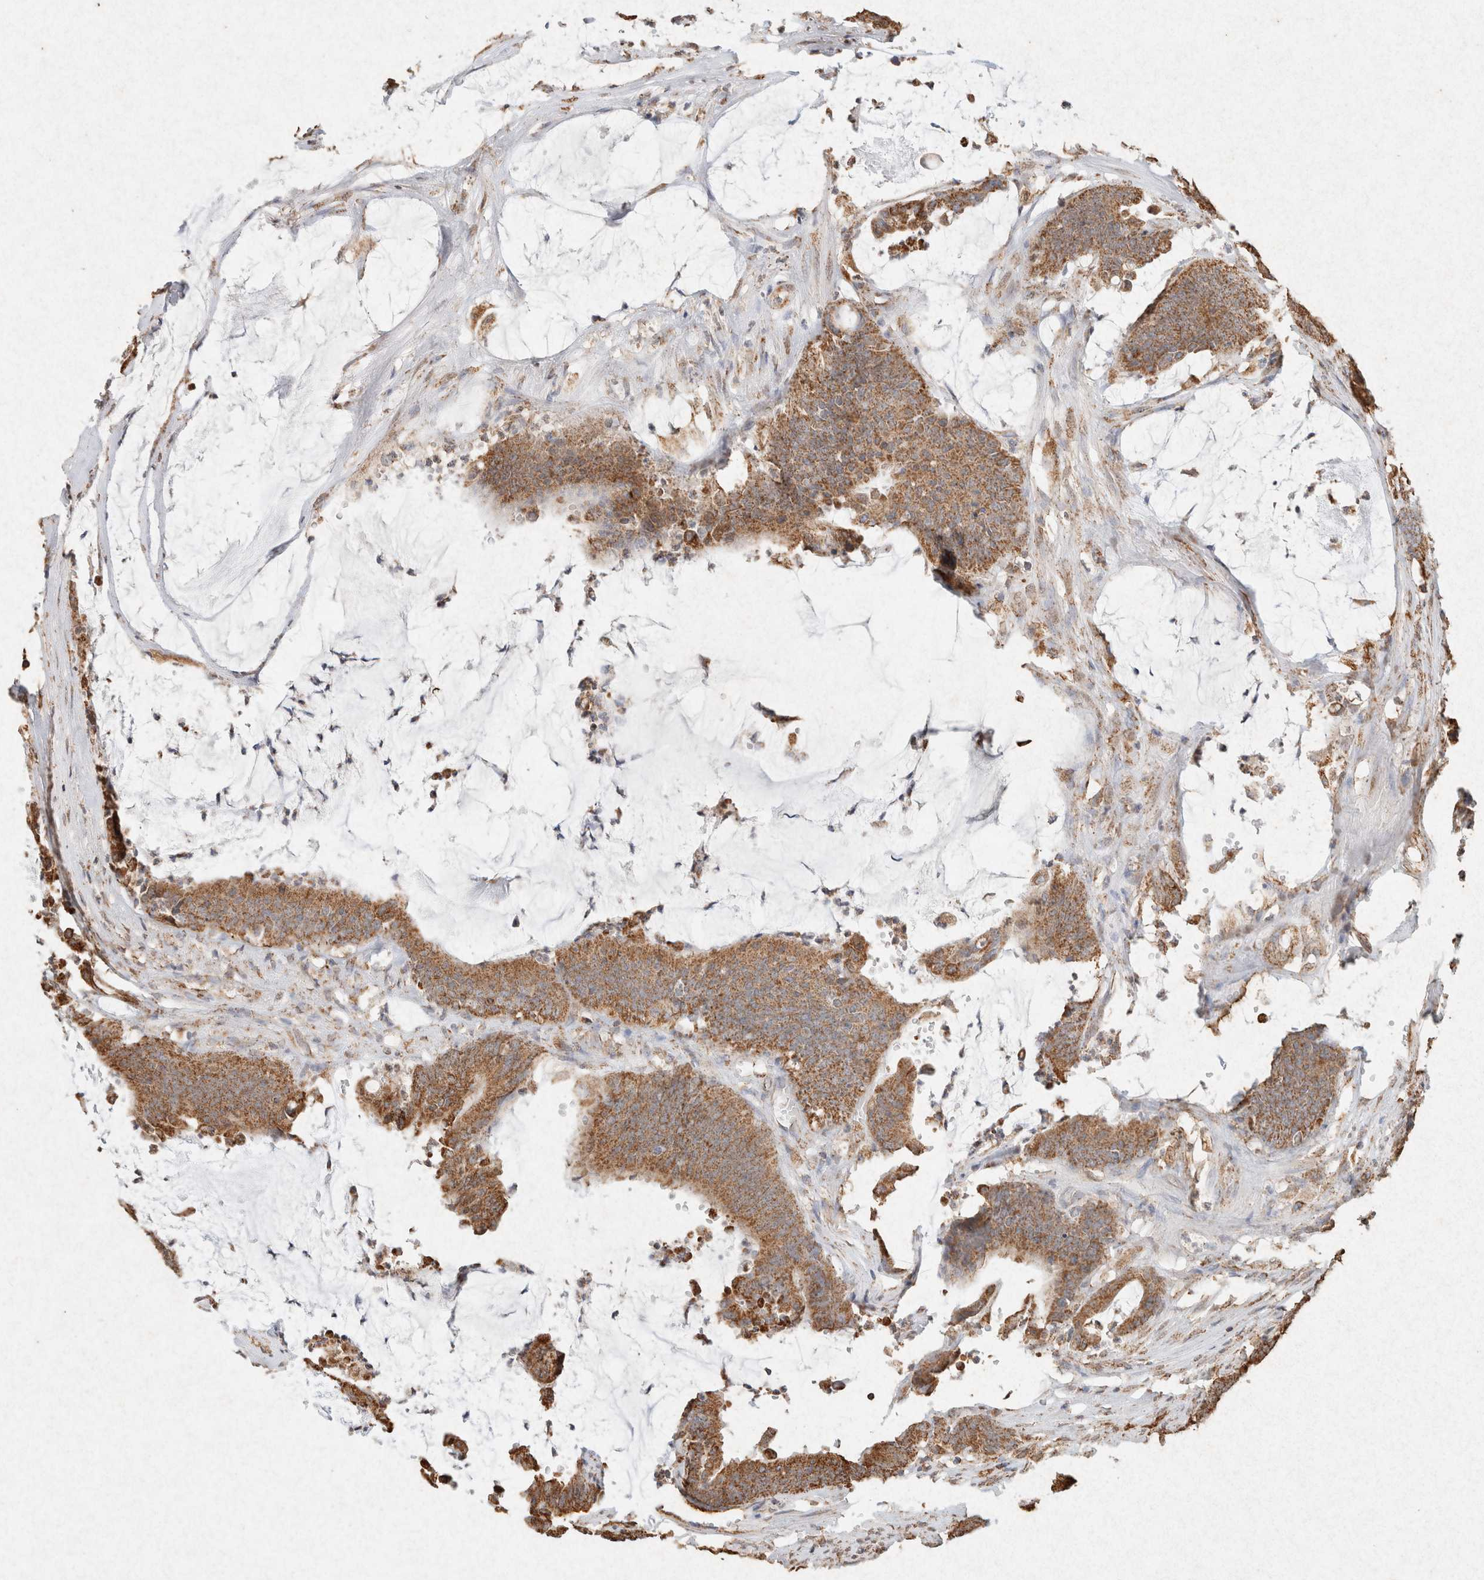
{"staining": {"intensity": "strong", "quantity": ">75%", "location": "cytoplasmic/membranous"}, "tissue": "colorectal cancer", "cell_type": "Tumor cells", "image_type": "cancer", "snomed": [{"axis": "morphology", "description": "Adenocarcinoma, NOS"}, {"axis": "topography", "description": "Rectum"}], "caption": "A brown stain shows strong cytoplasmic/membranous expression of a protein in colorectal cancer tumor cells.", "gene": "SDC2", "patient": {"sex": "female", "age": 66}}